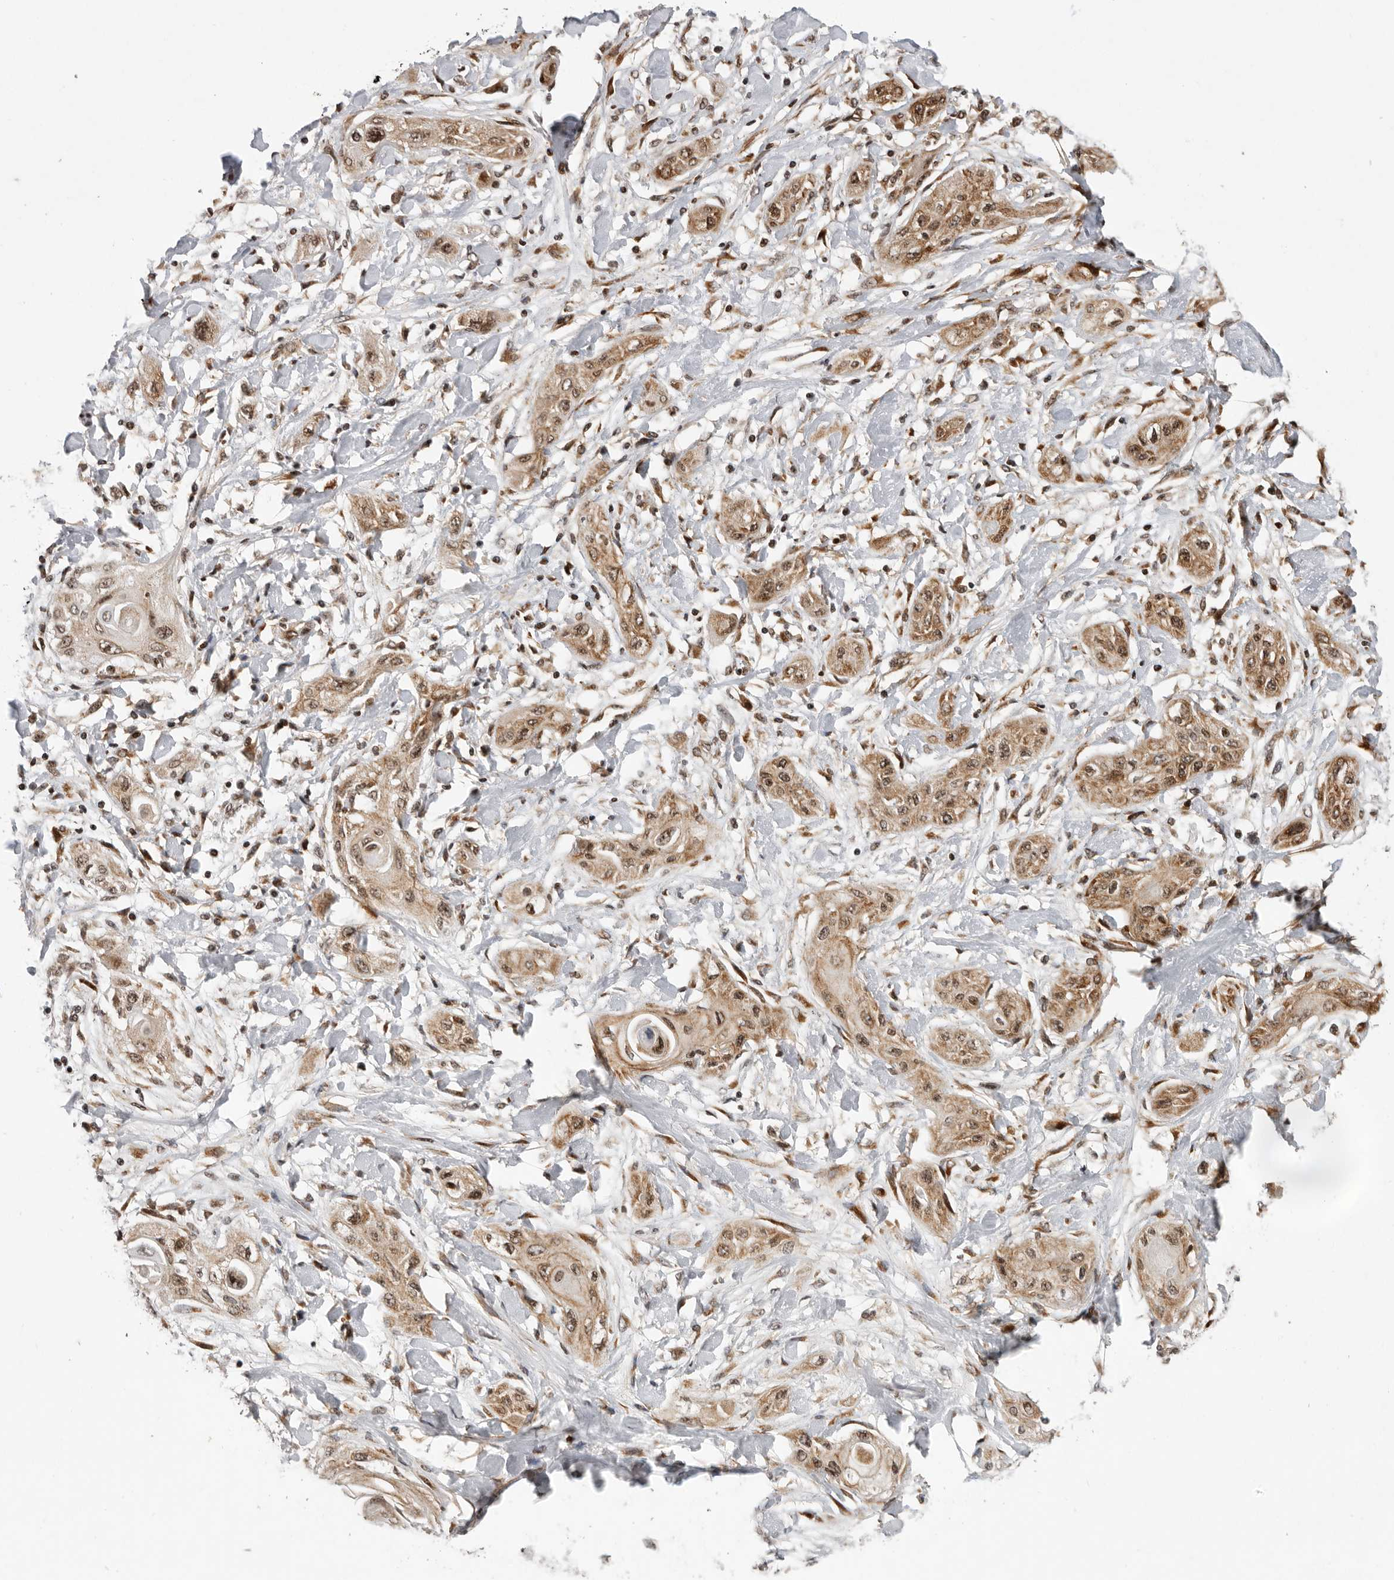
{"staining": {"intensity": "moderate", "quantity": ">75%", "location": "cytoplasmic/membranous,nuclear"}, "tissue": "lung cancer", "cell_type": "Tumor cells", "image_type": "cancer", "snomed": [{"axis": "morphology", "description": "Squamous cell carcinoma, NOS"}, {"axis": "topography", "description": "Lung"}], "caption": "A medium amount of moderate cytoplasmic/membranous and nuclear expression is seen in approximately >75% of tumor cells in lung squamous cell carcinoma tissue.", "gene": "FZD3", "patient": {"sex": "female", "age": 47}}